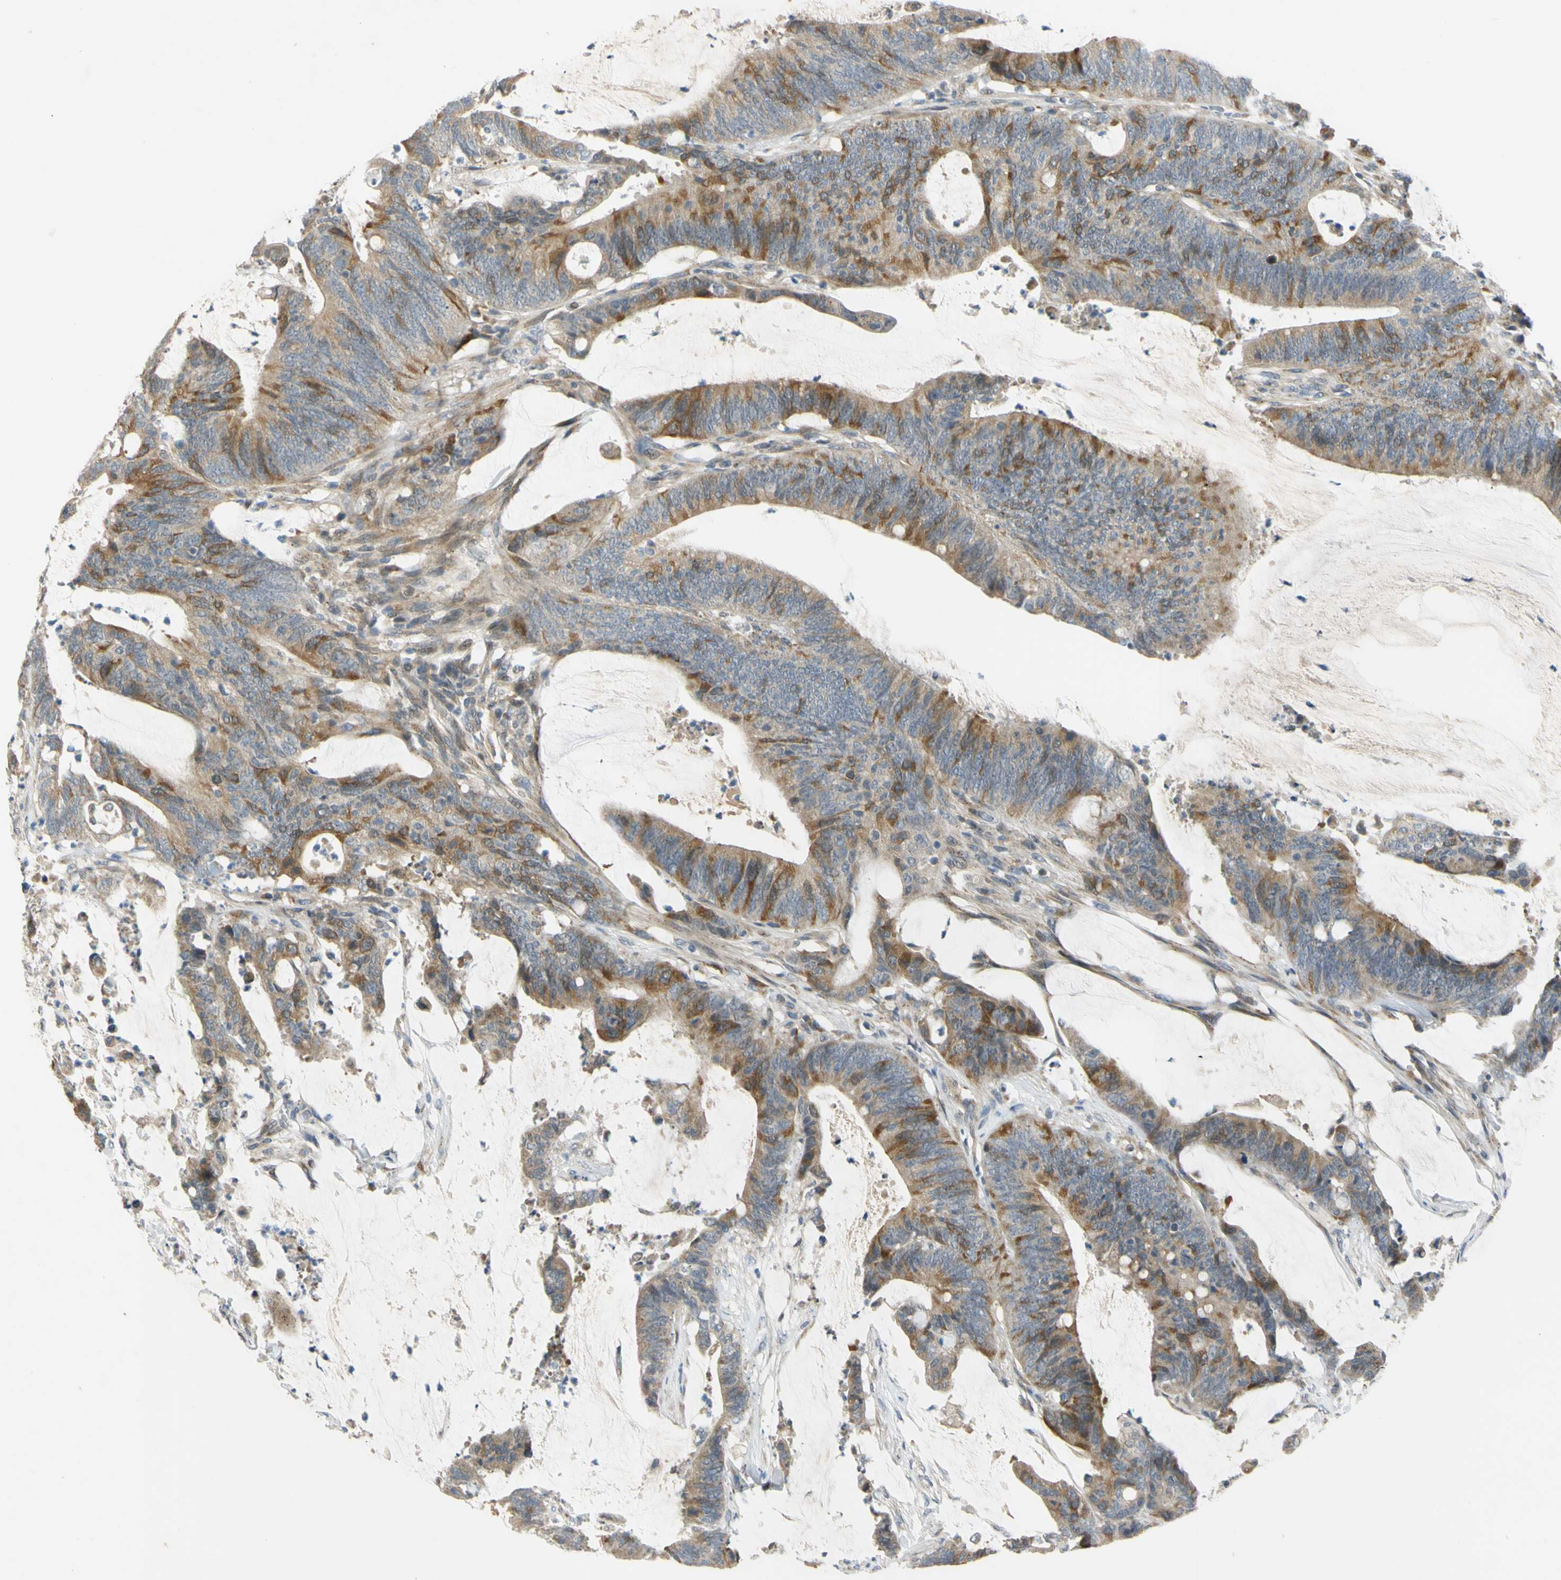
{"staining": {"intensity": "moderate", "quantity": "25%-75%", "location": "cytoplasmic/membranous"}, "tissue": "colorectal cancer", "cell_type": "Tumor cells", "image_type": "cancer", "snomed": [{"axis": "morphology", "description": "Adenocarcinoma, NOS"}, {"axis": "topography", "description": "Rectum"}], "caption": "Immunohistochemistry (IHC) (DAB) staining of human adenocarcinoma (colorectal) reveals moderate cytoplasmic/membranous protein positivity in about 25%-75% of tumor cells.", "gene": "CCNB2", "patient": {"sex": "female", "age": 66}}